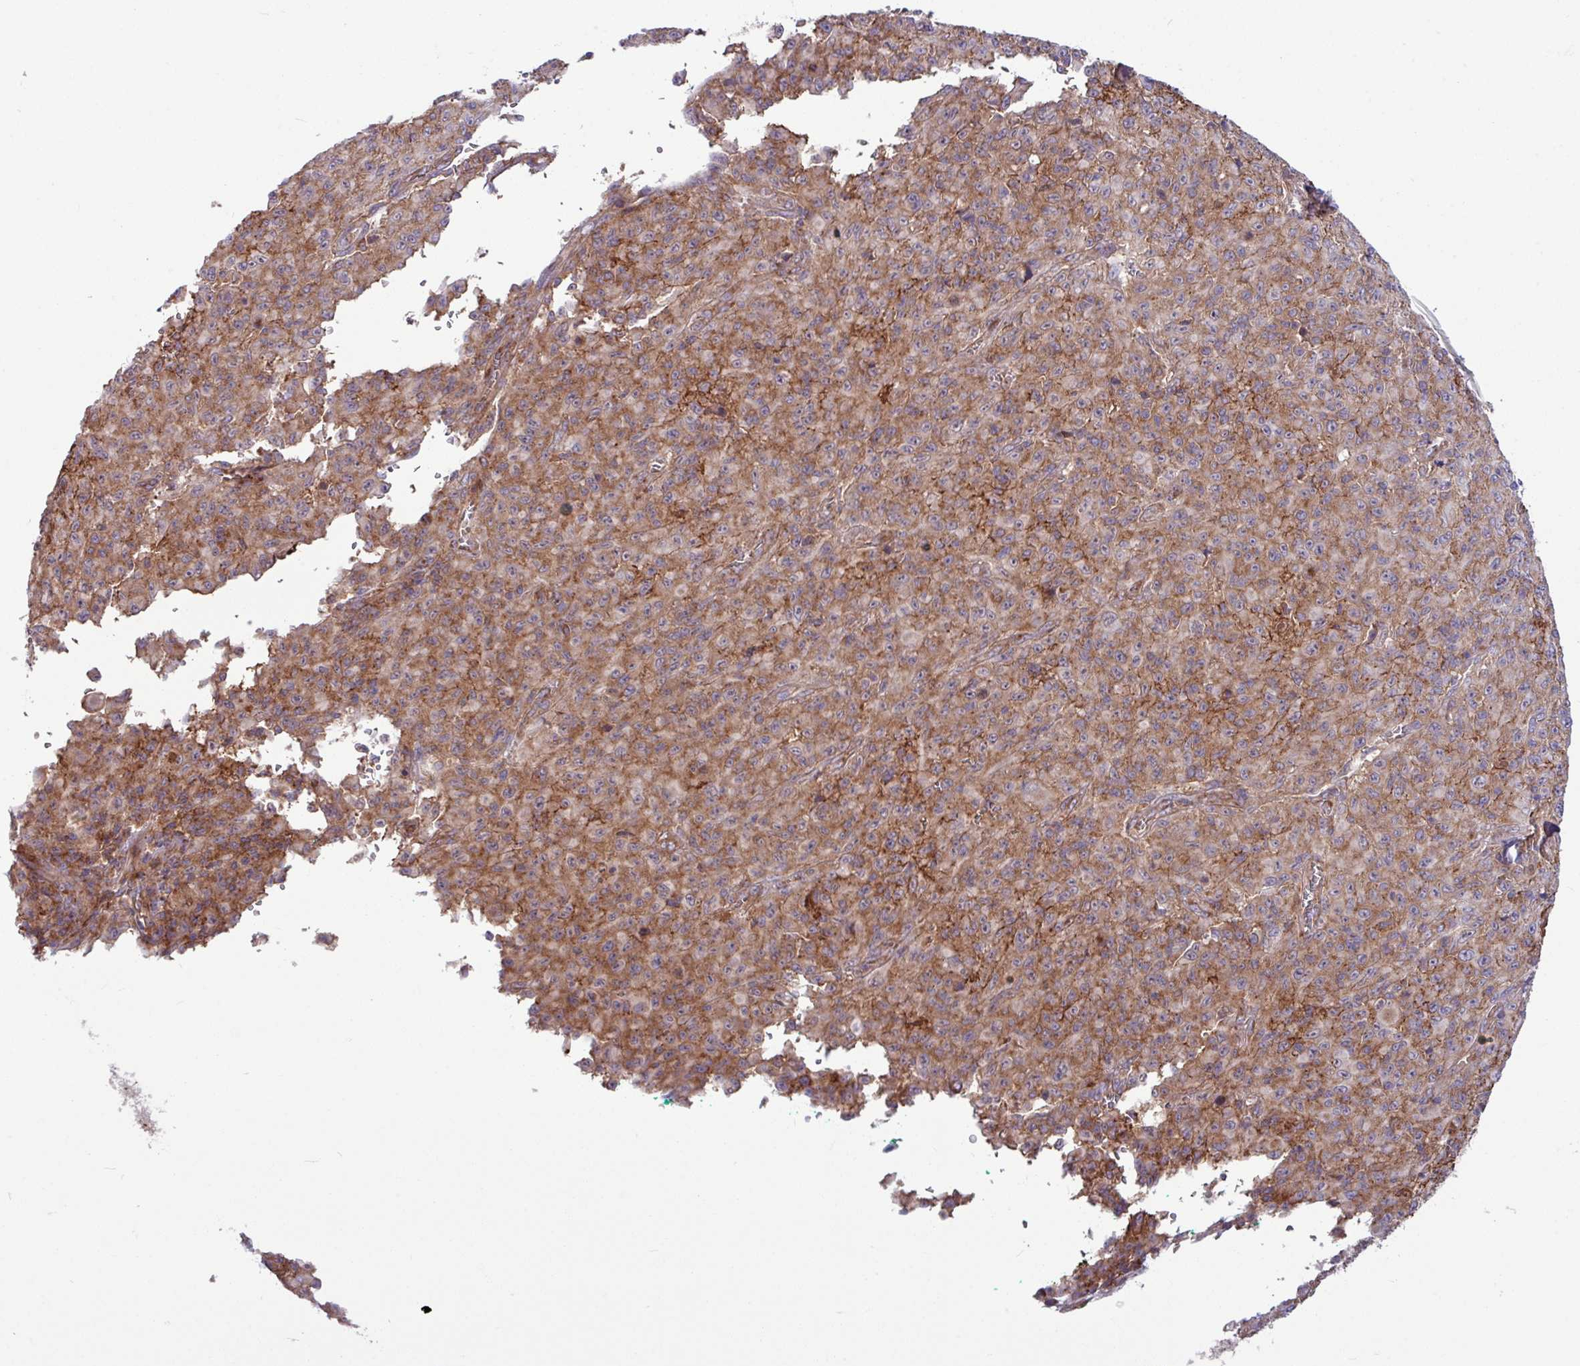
{"staining": {"intensity": "moderate", "quantity": "25%-75%", "location": "cytoplasmic/membranous"}, "tissue": "melanoma", "cell_type": "Tumor cells", "image_type": "cancer", "snomed": [{"axis": "morphology", "description": "Malignant melanoma, NOS"}, {"axis": "topography", "description": "Skin"}], "caption": "The micrograph demonstrates a brown stain indicating the presence of a protein in the cytoplasmic/membranous of tumor cells in malignant melanoma. Immunohistochemistry stains the protein in brown and the nuclei are stained blue.", "gene": "LSM12", "patient": {"sex": "male", "age": 46}}